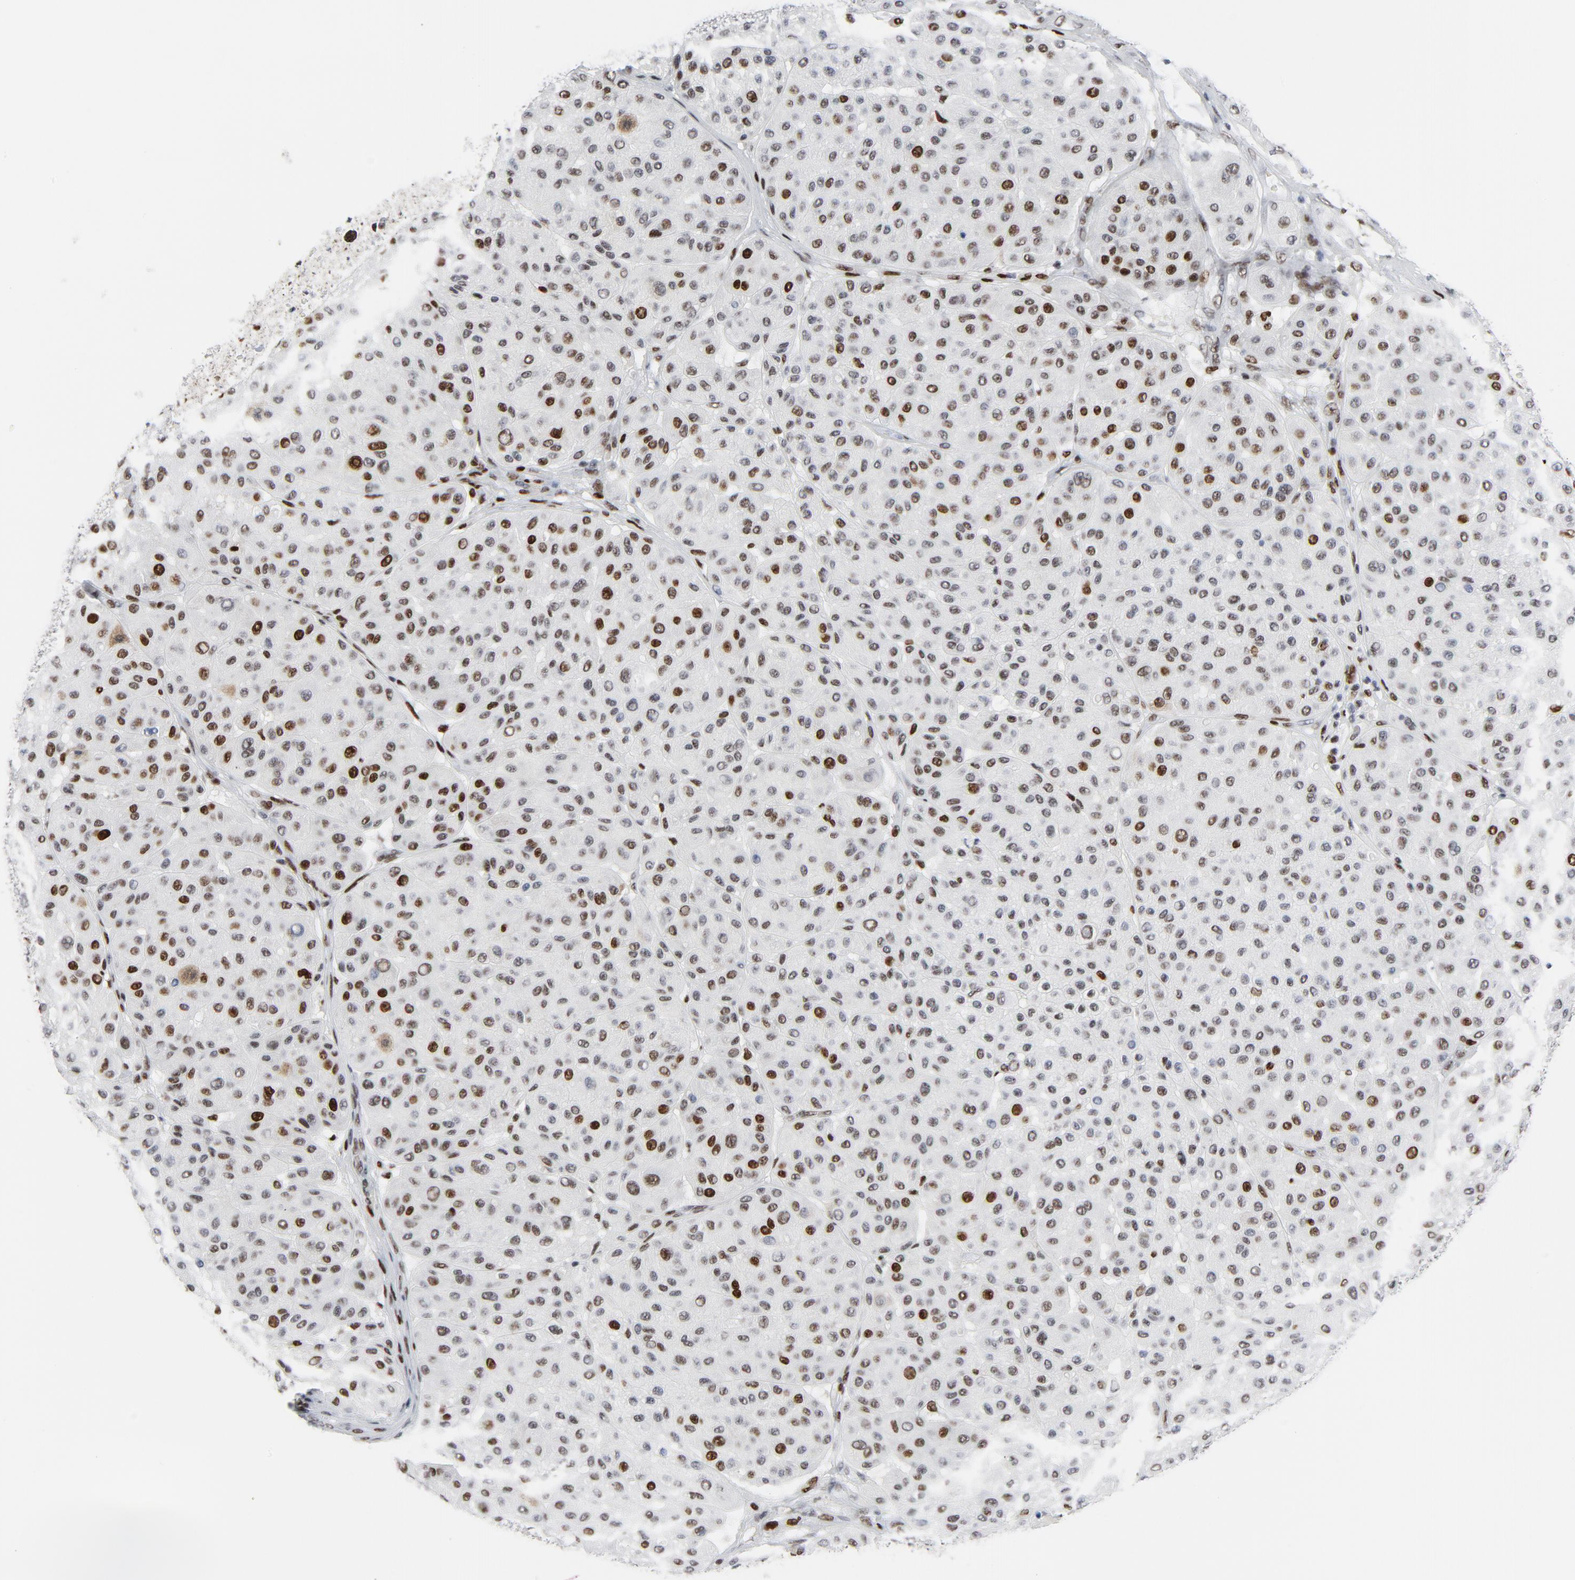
{"staining": {"intensity": "strong", "quantity": "25%-75%", "location": "nuclear"}, "tissue": "melanoma", "cell_type": "Tumor cells", "image_type": "cancer", "snomed": [{"axis": "morphology", "description": "Normal tissue, NOS"}, {"axis": "morphology", "description": "Malignant melanoma, Metastatic site"}, {"axis": "topography", "description": "Skin"}], "caption": "Immunohistochemistry (DAB) staining of malignant melanoma (metastatic site) shows strong nuclear protein expression in approximately 25%-75% of tumor cells. The staining was performed using DAB (3,3'-diaminobenzidine), with brown indicating positive protein expression. Nuclei are stained blue with hematoxylin.", "gene": "POLD1", "patient": {"sex": "male", "age": 41}}